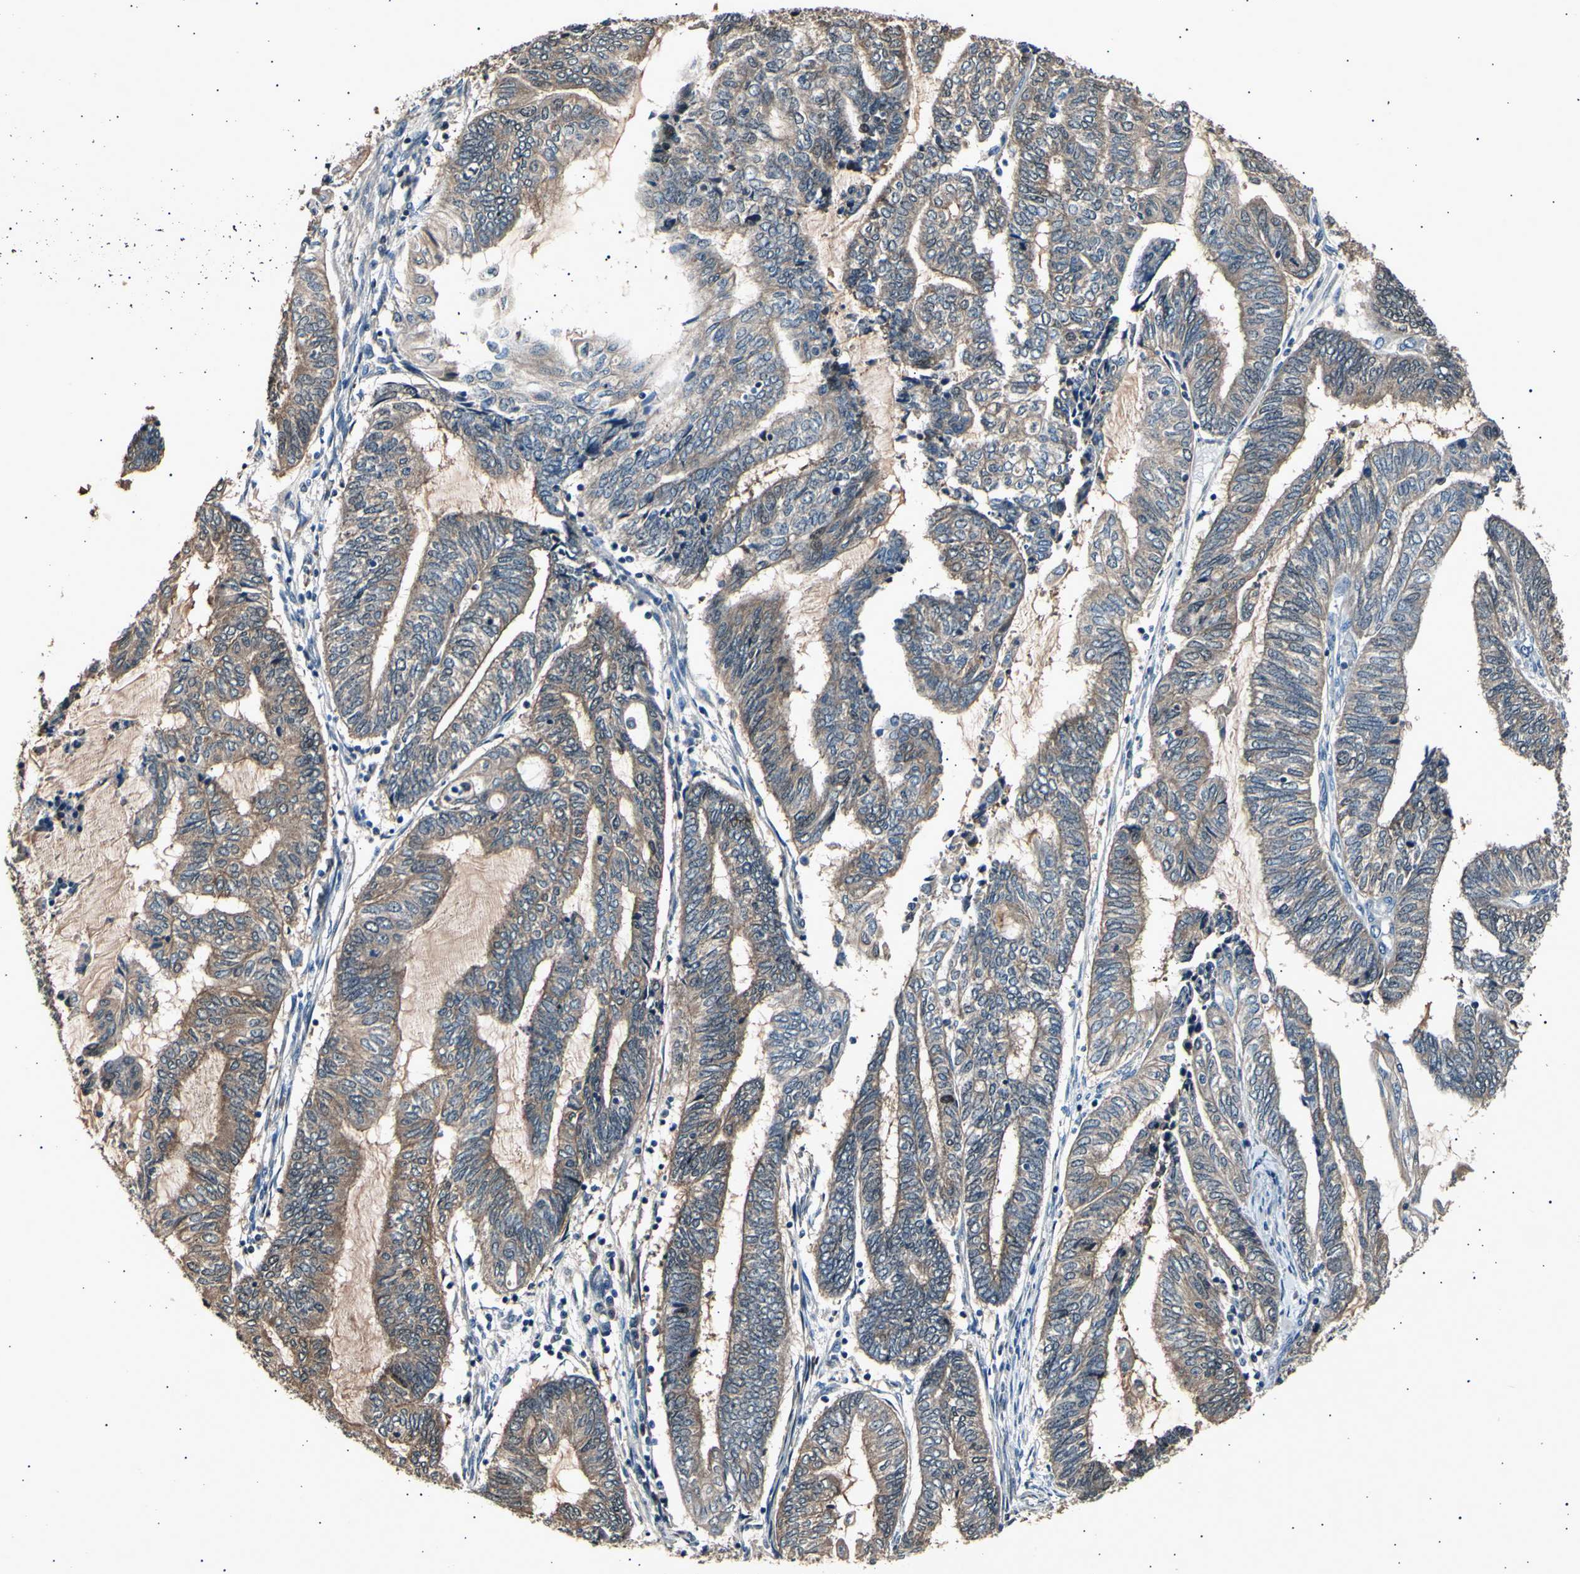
{"staining": {"intensity": "moderate", "quantity": ">75%", "location": "cytoplasmic/membranous"}, "tissue": "endometrial cancer", "cell_type": "Tumor cells", "image_type": "cancer", "snomed": [{"axis": "morphology", "description": "Adenocarcinoma, NOS"}, {"axis": "topography", "description": "Uterus"}, {"axis": "topography", "description": "Endometrium"}], "caption": "Moderate cytoplasmic/membranous expression for a protein is seen in approximately >75% of tumor cells of endometrial cancer using immunohistochemistry.", "gene": "ADCY3", "patient": {"sex": "female", "age": 70}}